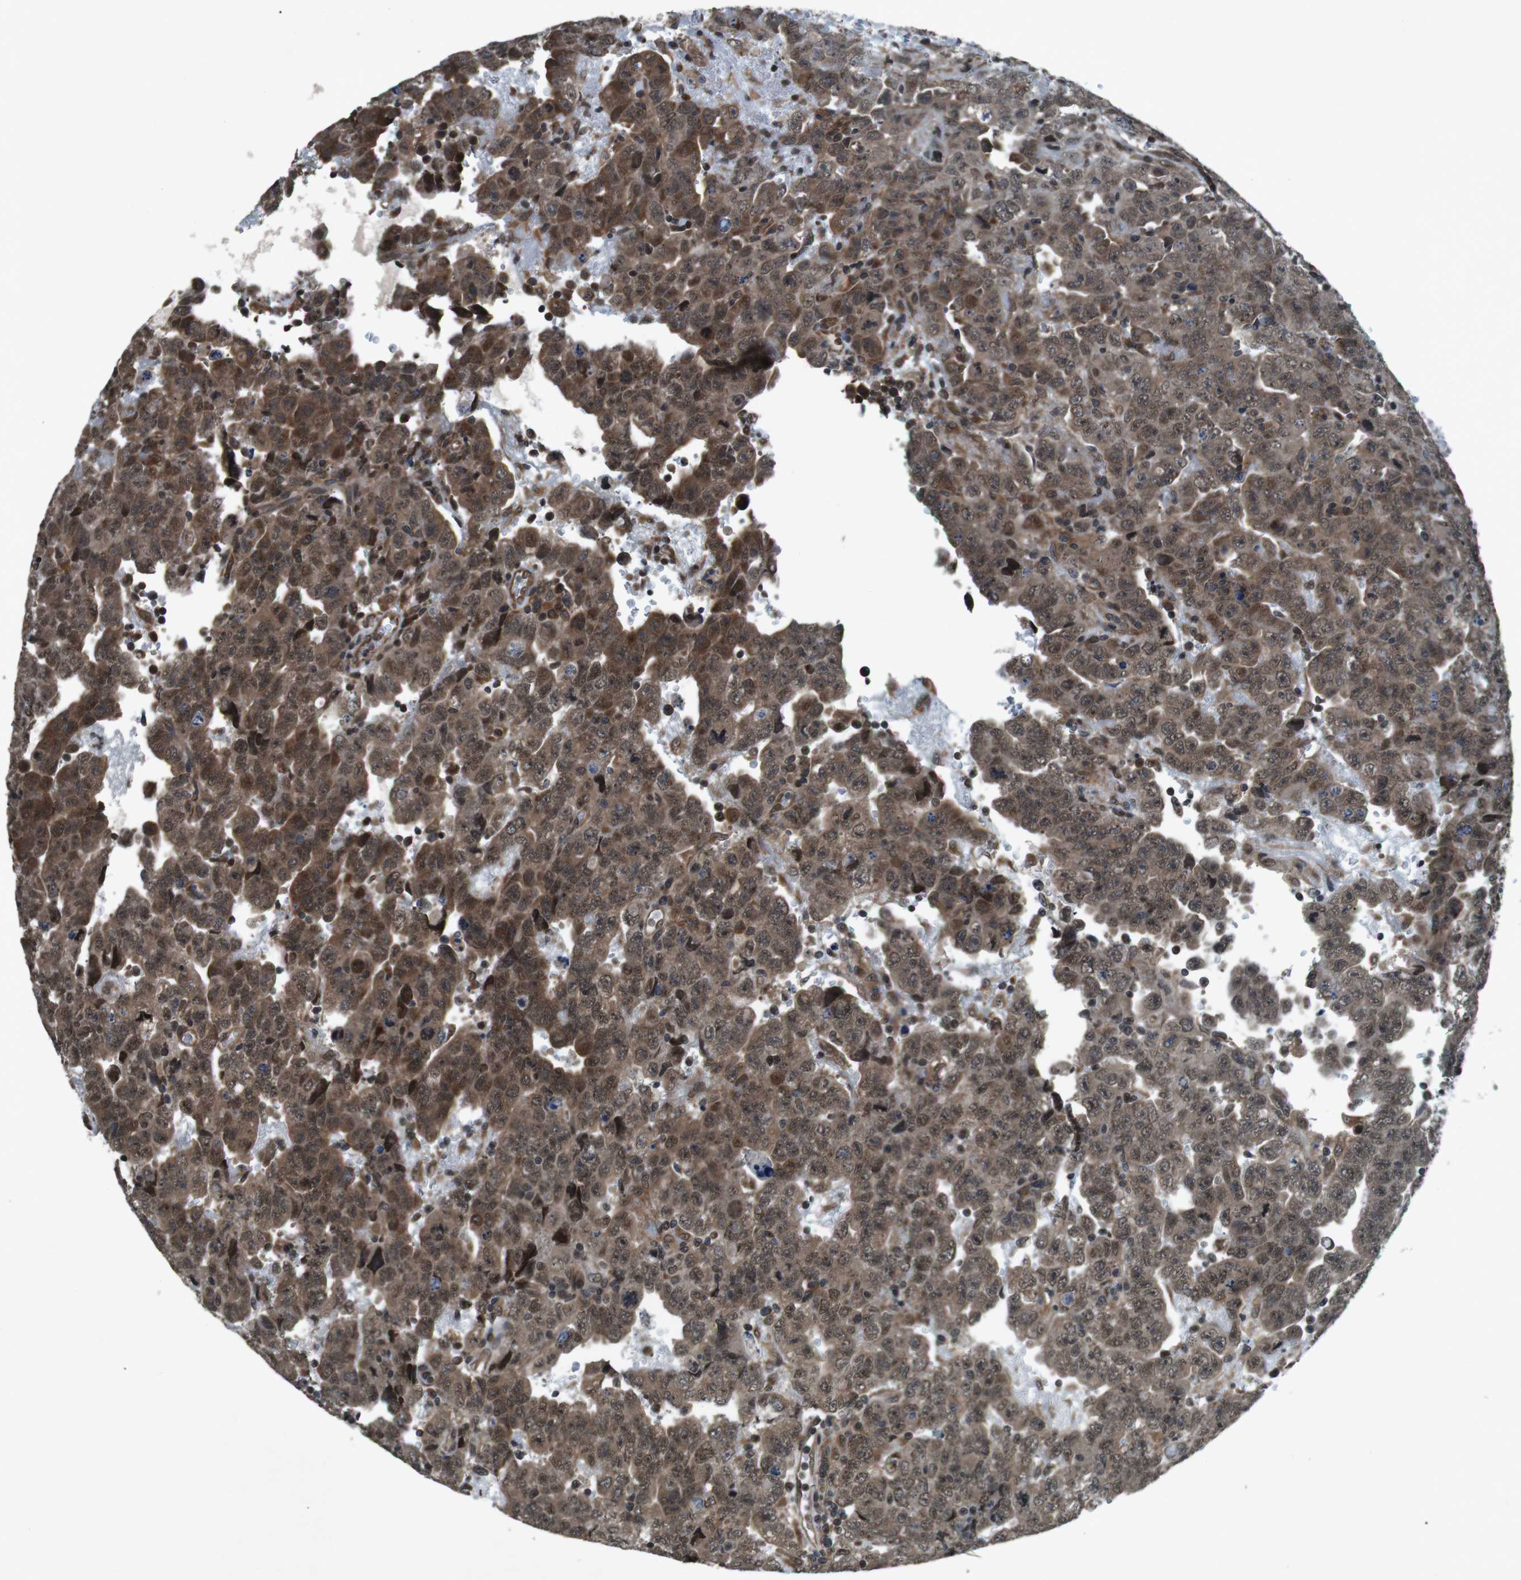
{"staining": {"intensity": "strong", "quantity": ">75%", "location": "cytoplasmic/membranous,nuclear"}, "tissue": "testis cancer", "cell_type": "Tumor cells", "image_type": "cancer", "snomed": [{"axis": "morphology", "description": "Carcinoma, Embryonal, NOS"}, {"axis": "topography", "description": "Testis"}], "caption": "A high-resolution photomicrograph shows IHC staining of embryonal carcinoma (testis), which reveals strong cytoplasmic/membranous and nuclear expression in about >75% of tumor cells.", "gene": "SOCS1", "patient": {"sex": "male", "age": 28}}